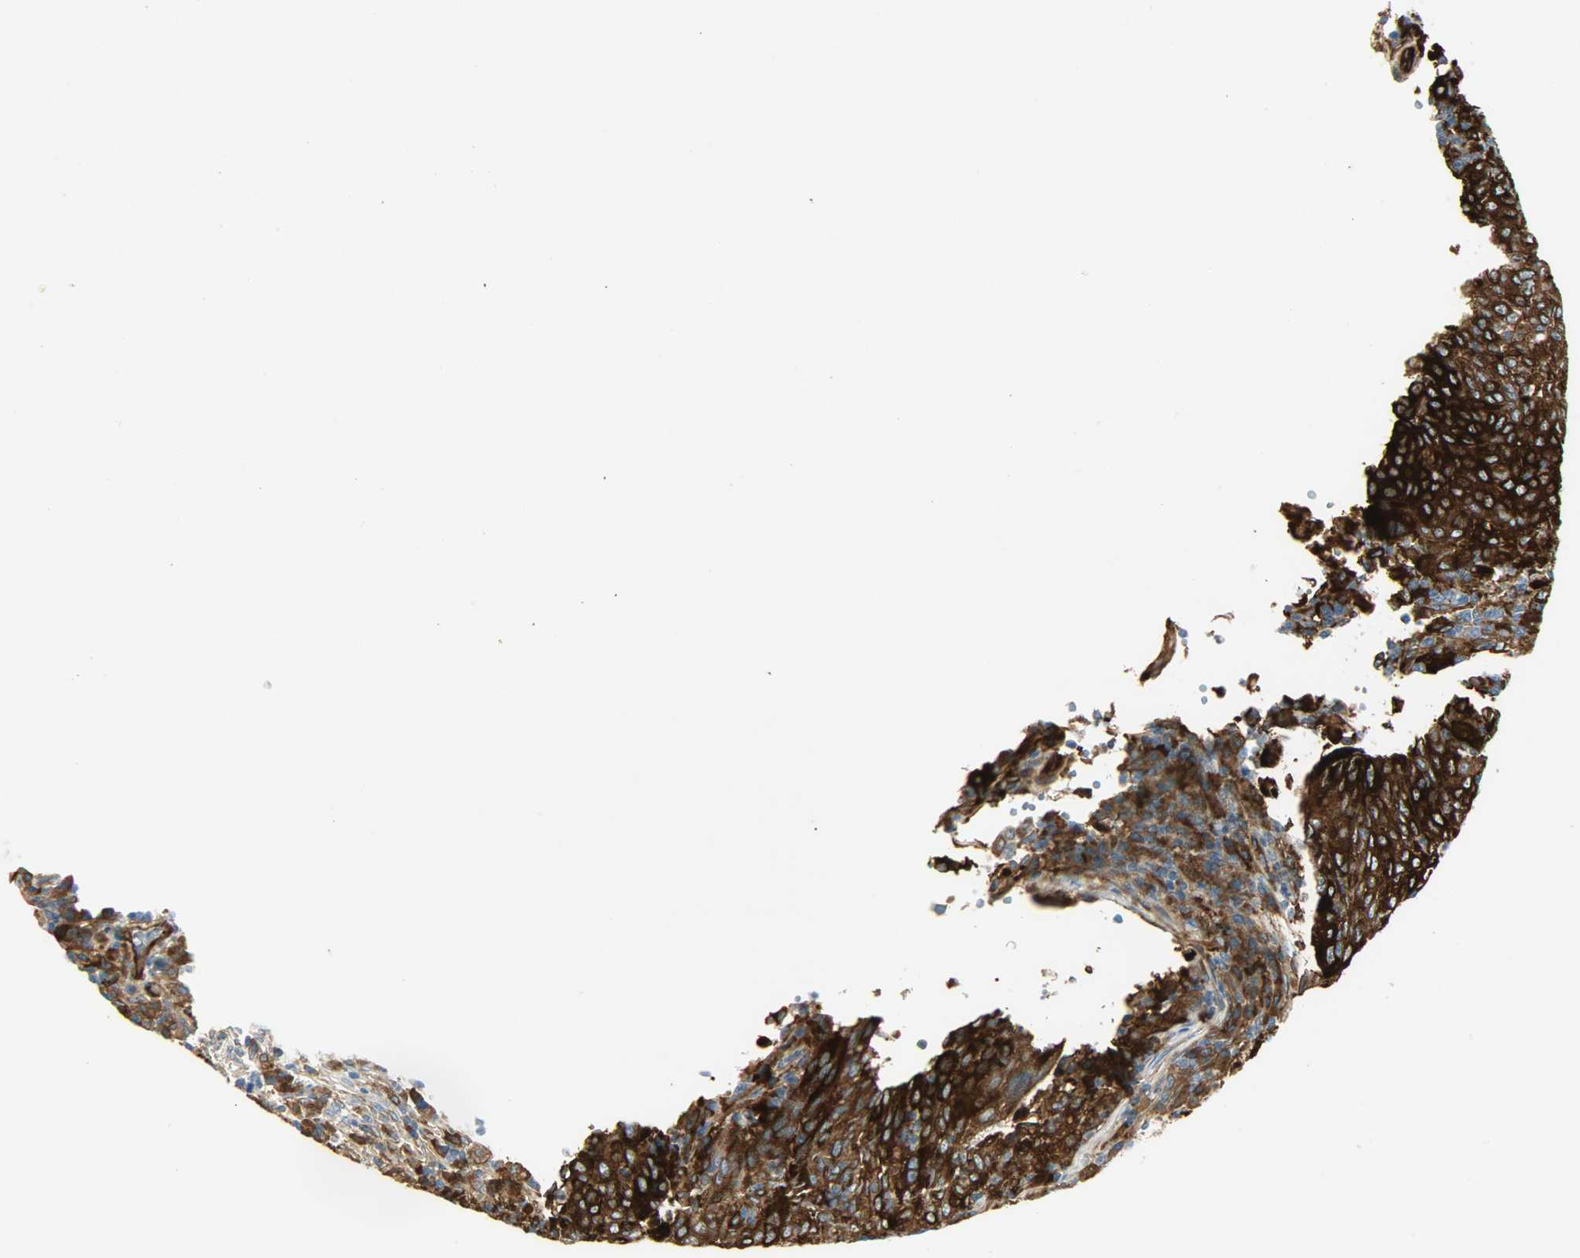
{"staining": {"intensity": "strong", "quantity": ">75%", "location": "cytoplasmic/membranous"}, "tissue": "cervical cancer", "cell_type": "Tumor cells", "image_type": "cancer", "snomed": [{"axis": "morphology", "description": "Squamous cell carcinoma, NOS"}, {"axis": "topography", "description": "Cervix"}], "caption": "Tumor cells demonstrate high levels of strong cytoplasmic/membranous positivity in approximately >75% of cells in cervical cancer (squamous cell carcinoma).", "gene": "WARS1", "patient": {"sex": "female", "age": 40}}